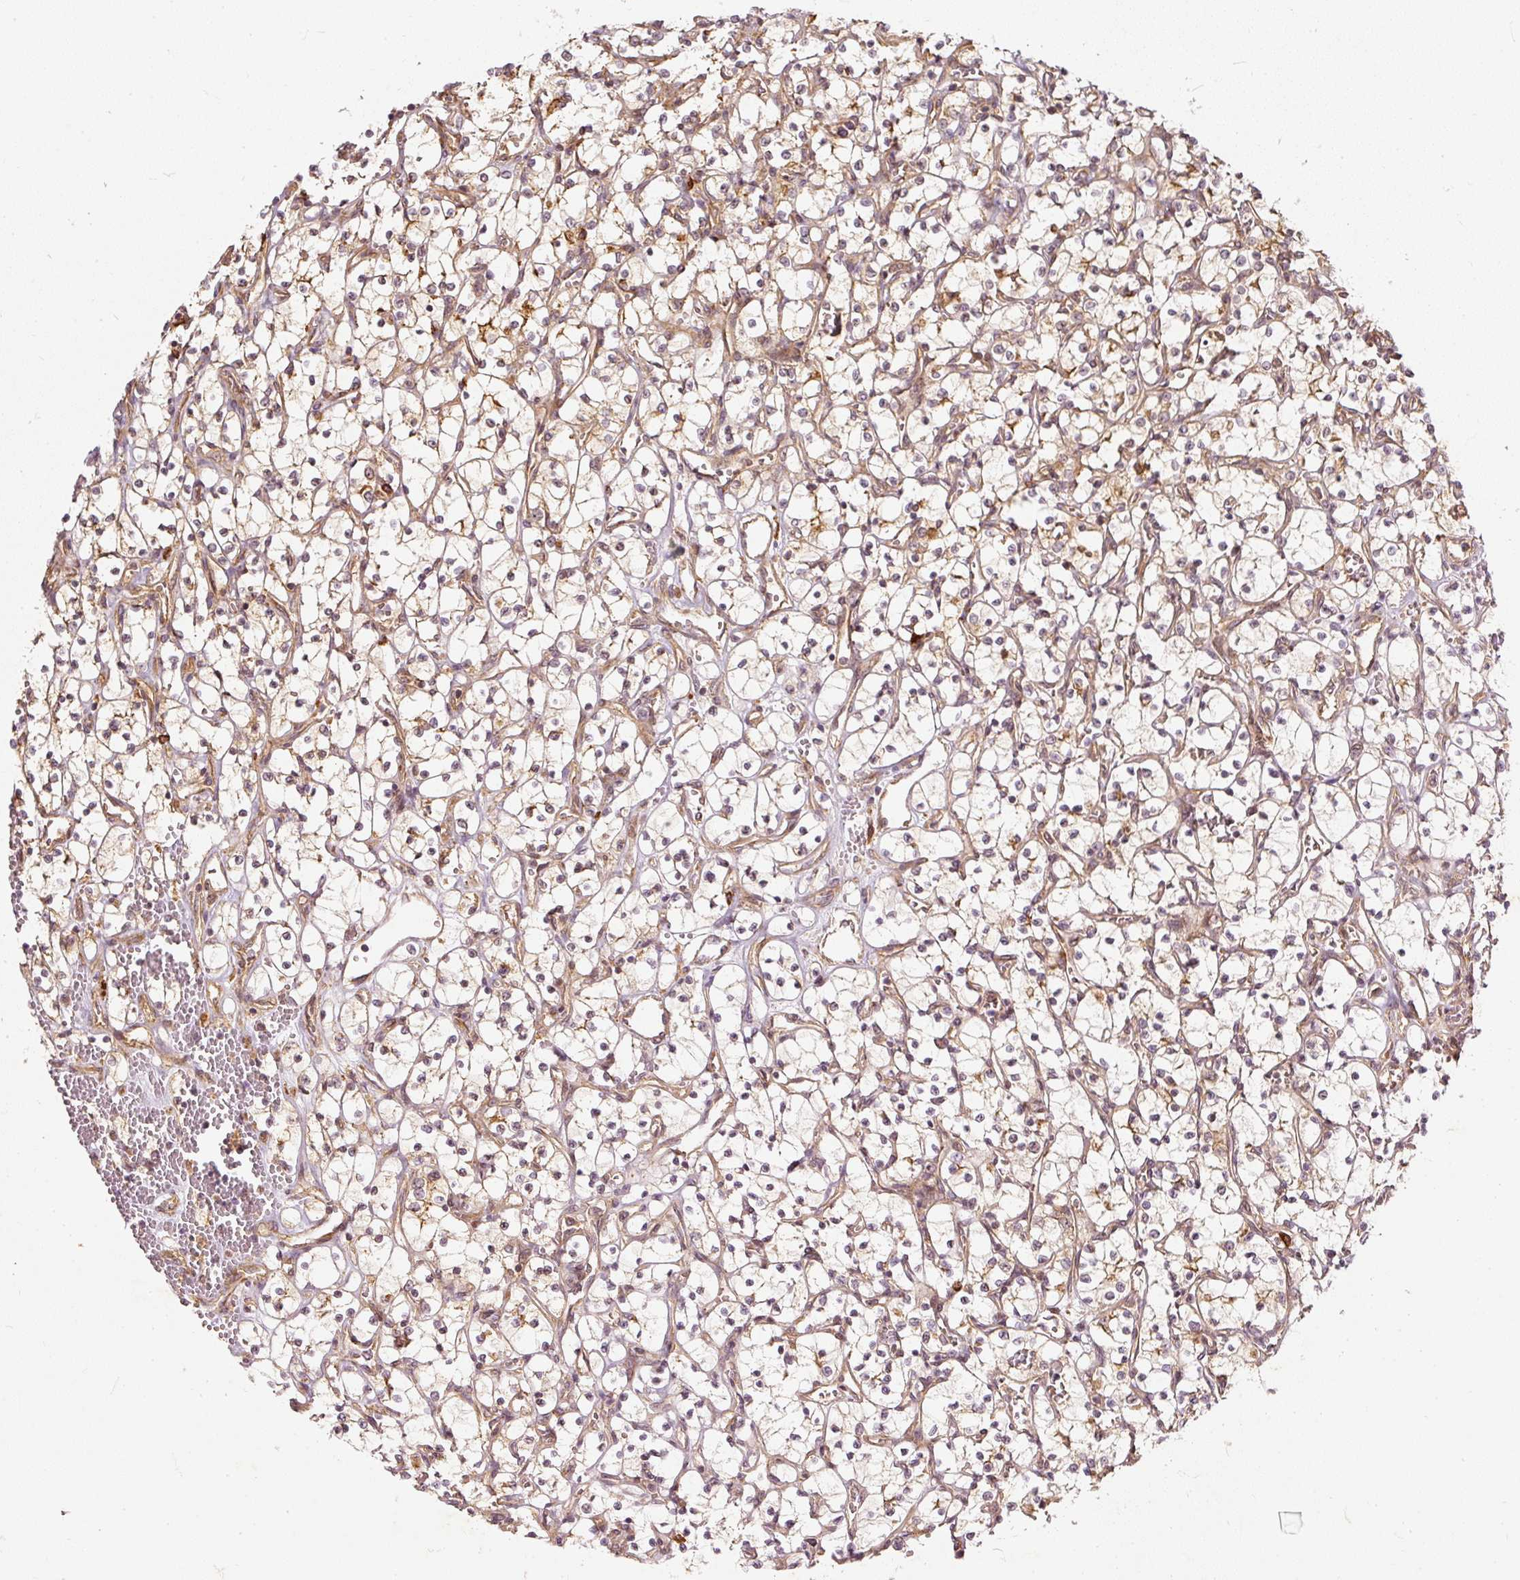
{"staining": {"intensity": "weak", "quantity": "25%-75%", "location": "cytoplasmic/membranous"}, "tissue": "renal cancer", "cell_type": "Tumor cells", "image_type": "cancer", "snomed": [{"axis": "morphology", "description": "Adenocarcinoma, NOS"}, {"axis": "topography", "description": "Kidney"}], "caption": "Renal adenocarcinoma stained with immunohistochemistry (IHC) shows weak cytoplasmic/membranous expression in about 25%-75% of tumor cells. Nuclei are stained in blue.", "gene": "ZNF580", "patient": {"sex": "female", "age": 69}}